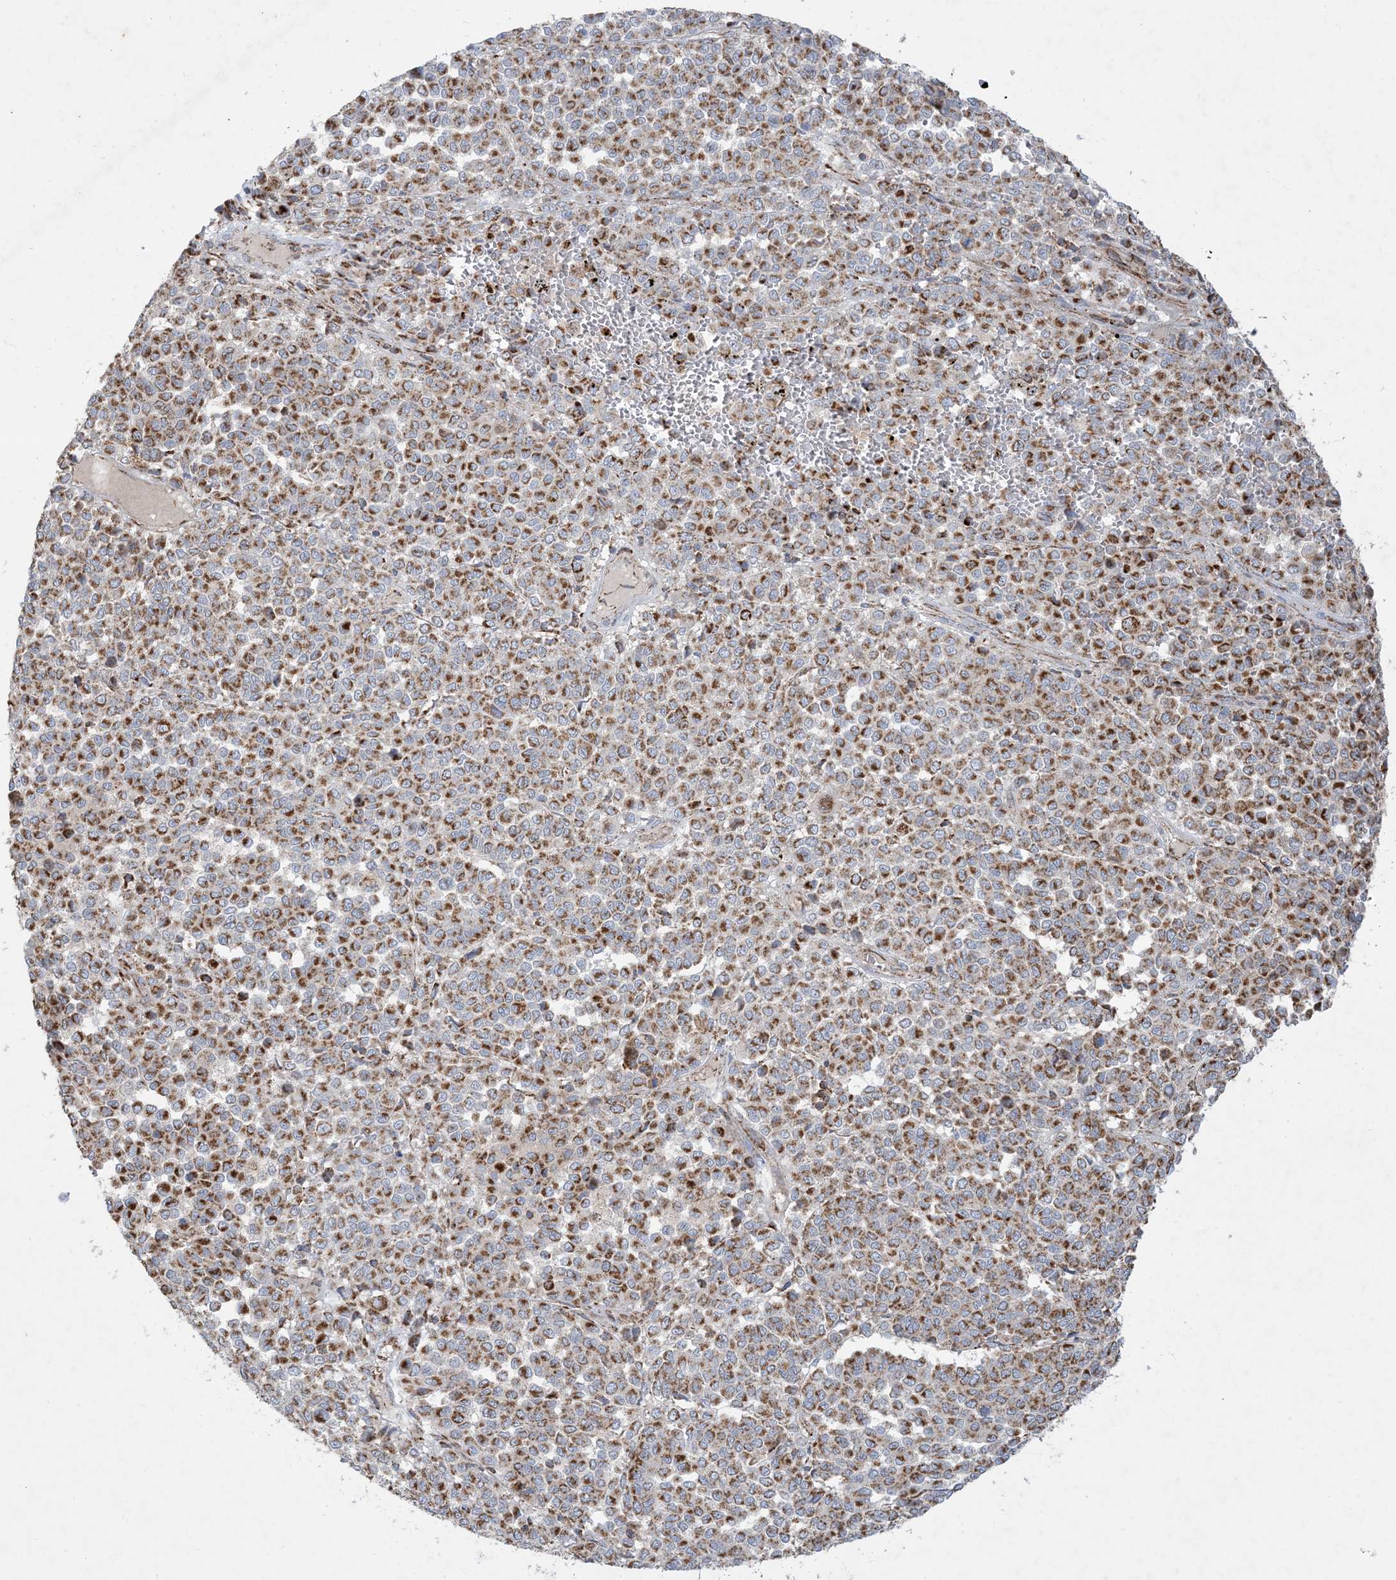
{"staining": {"intensity": "moderate", "quantity": ">75%", "location": "cytoplasmic/membranous"}, "tissue": "melanoma", "cell_type": "Tumor cells", "image_type": "cancer", "snomed": [{"axis": "morphology", "description": "Malignant melanoma, Metastatic site"}, {"axis": "topography", "description": "Pancreas"}], "caption": "A photomicrograph of human melanoma stained for a protein reveals moderate cytoplasmic/membranous brown staining in tumor cells.", "gene": "BEND4", "patient": {"sex": "female", "age": 30}}